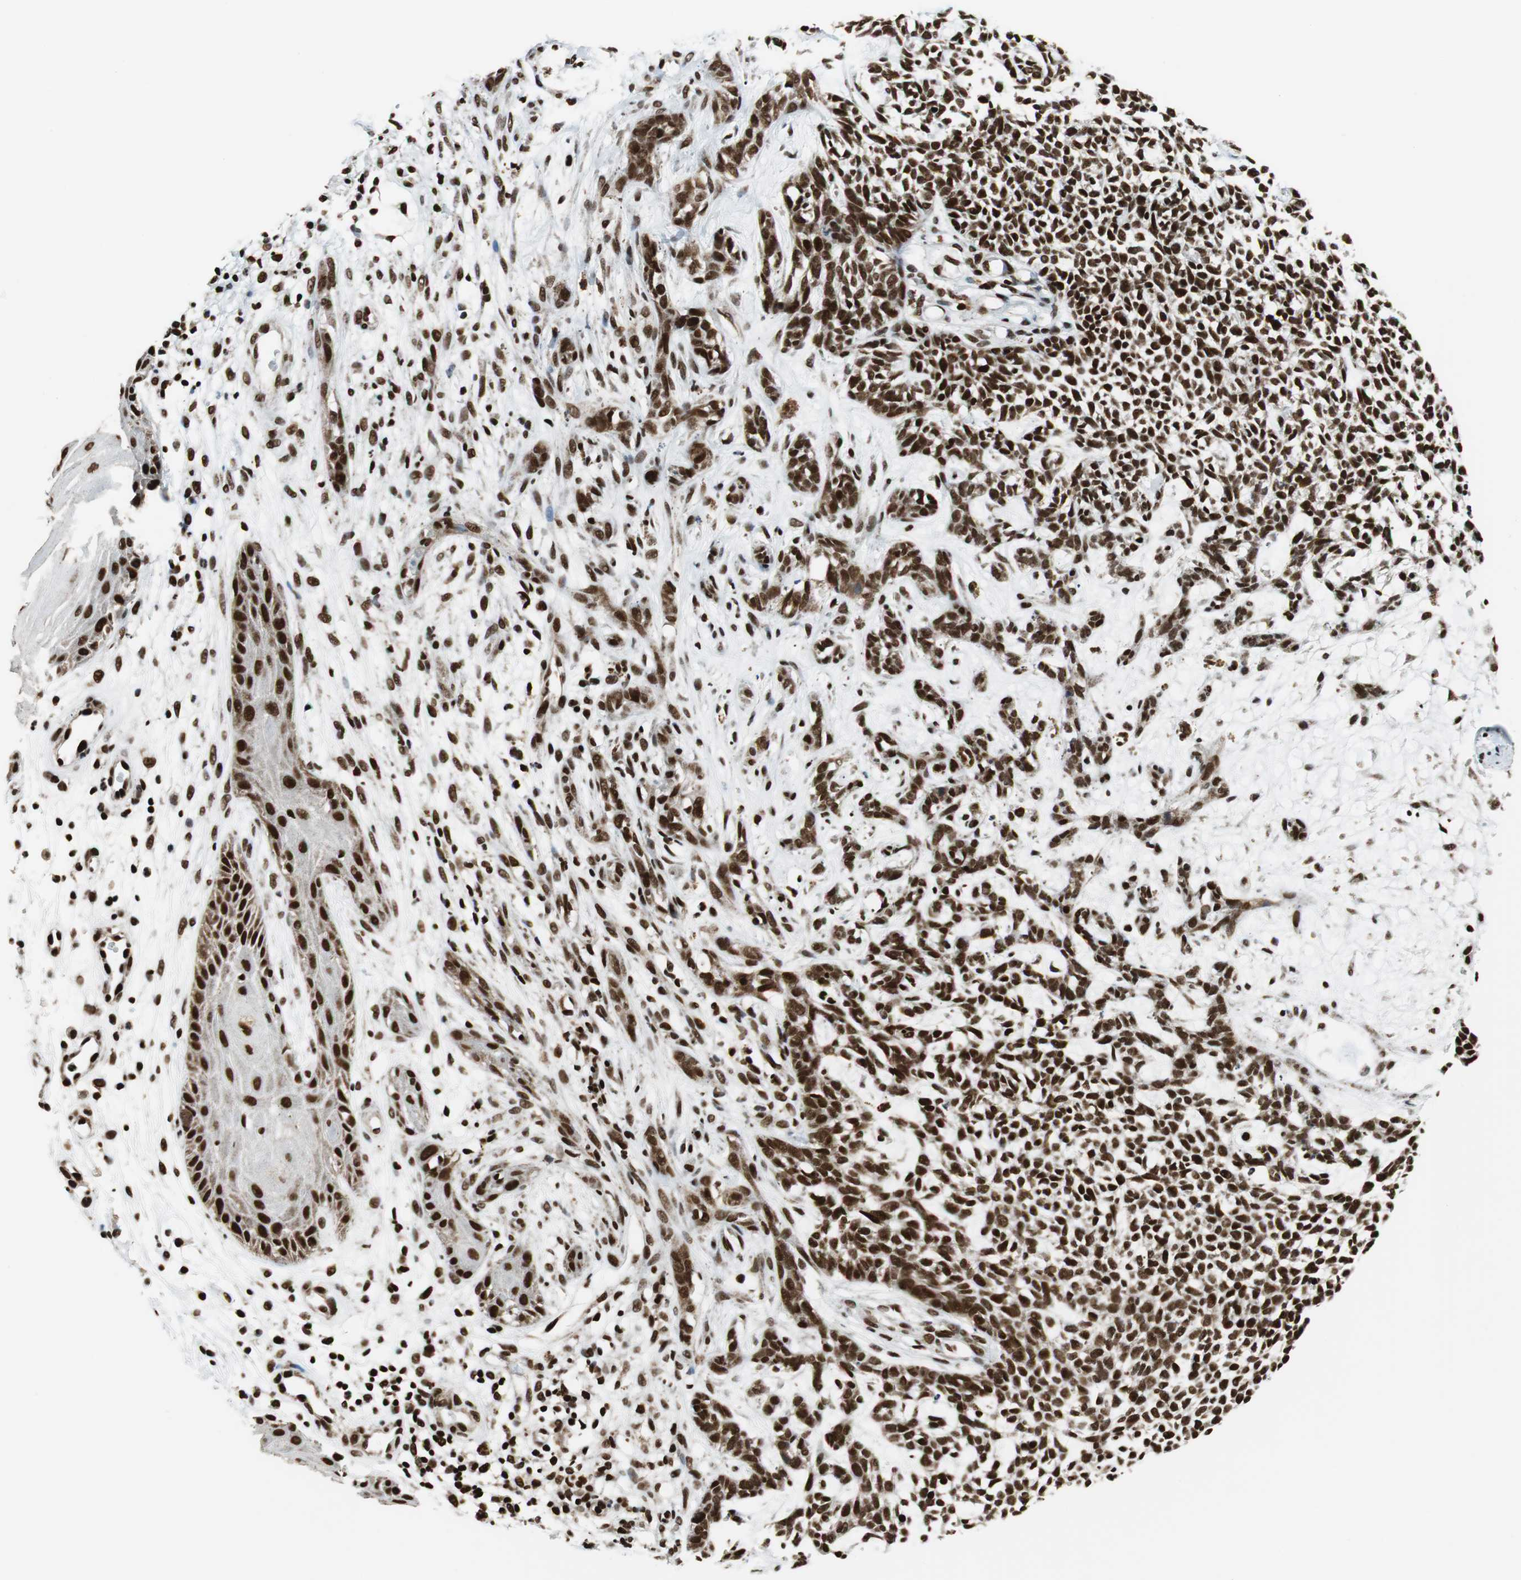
{"staining": {"intensity": "strong", "quantity": ">75%", "location": "nuclear"}, "tissue": "skin cancer", "cell_type": "Tumor cells", "image_type": "cancer", "snomed": [{"axis": "morphology", "description": "Basal cell carcinoma"}, {"axis": "topography", "description": "Skin"}], "caption": "A brown stain labels strong nuclear staining of a protein in skin cancer tumor cells. (DAB IHC, brown staining for protein, blue staining for nuclei).", "gene": "HDAC1", "patient": {"sex": "female", "age": 84}}